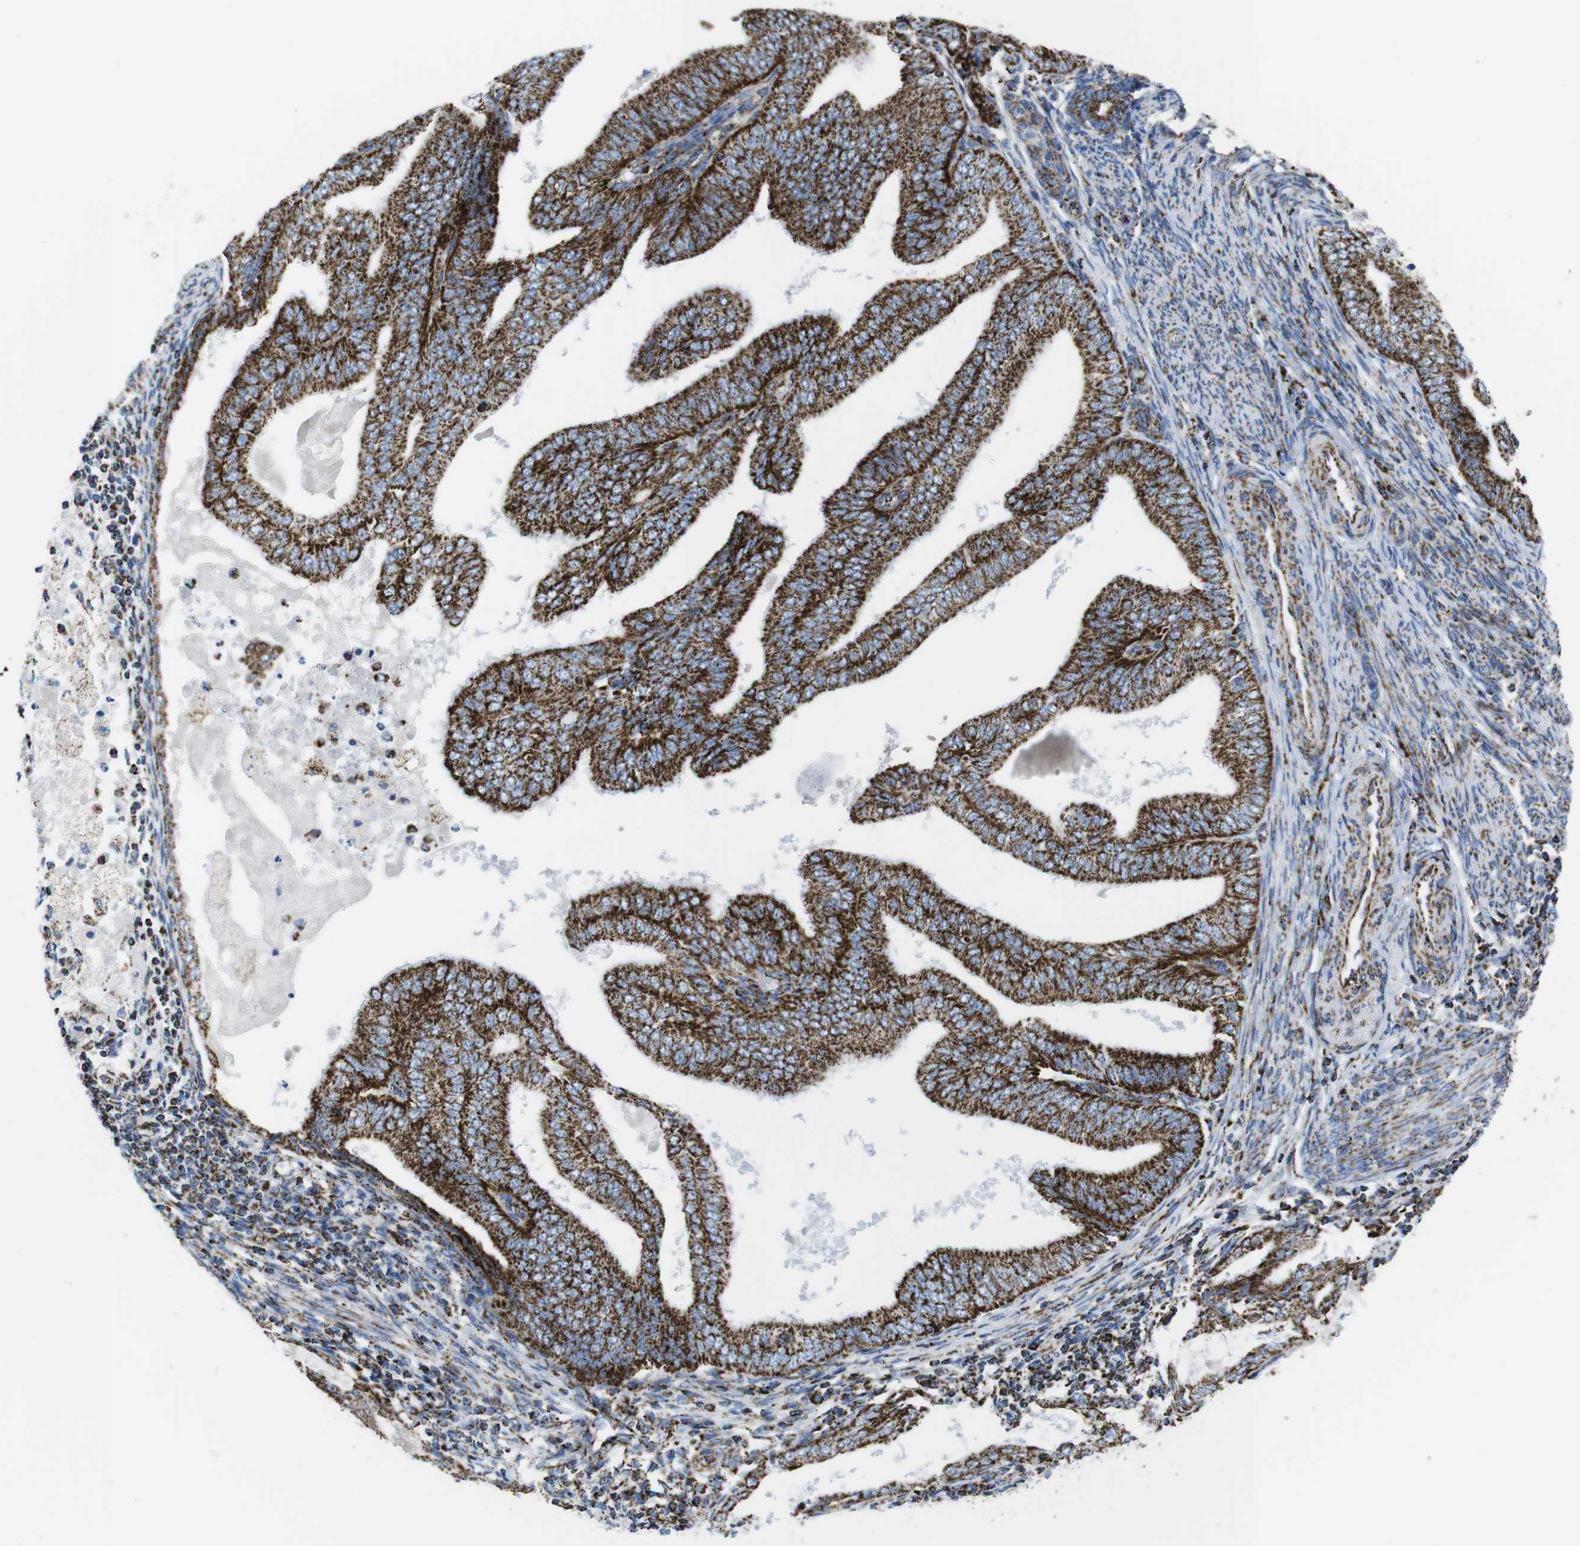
{"staining": {"intensity": "strong", "quantity": ">75%", "location": "cytoplasmic/membranous"}, "tissue": "endometrial cancer", "cell_type": "Tumor cells", "image_type": "cancer", "snomed": [{"axis": "morphology", "description": "Adenocarcinoma, NOS"}, {"axis": "topography", "description": "Endometrium"}], "caption": "Immunohistochemistry (IHC) (DAB) staining of human endometrial cancer (adenocarcinoma) shows strong cytoplasmic/membranous protein positivity in about >75% of tumor cells.", "gene": "ATP5PO", "patient": {"sex": "female", "age": 58}}